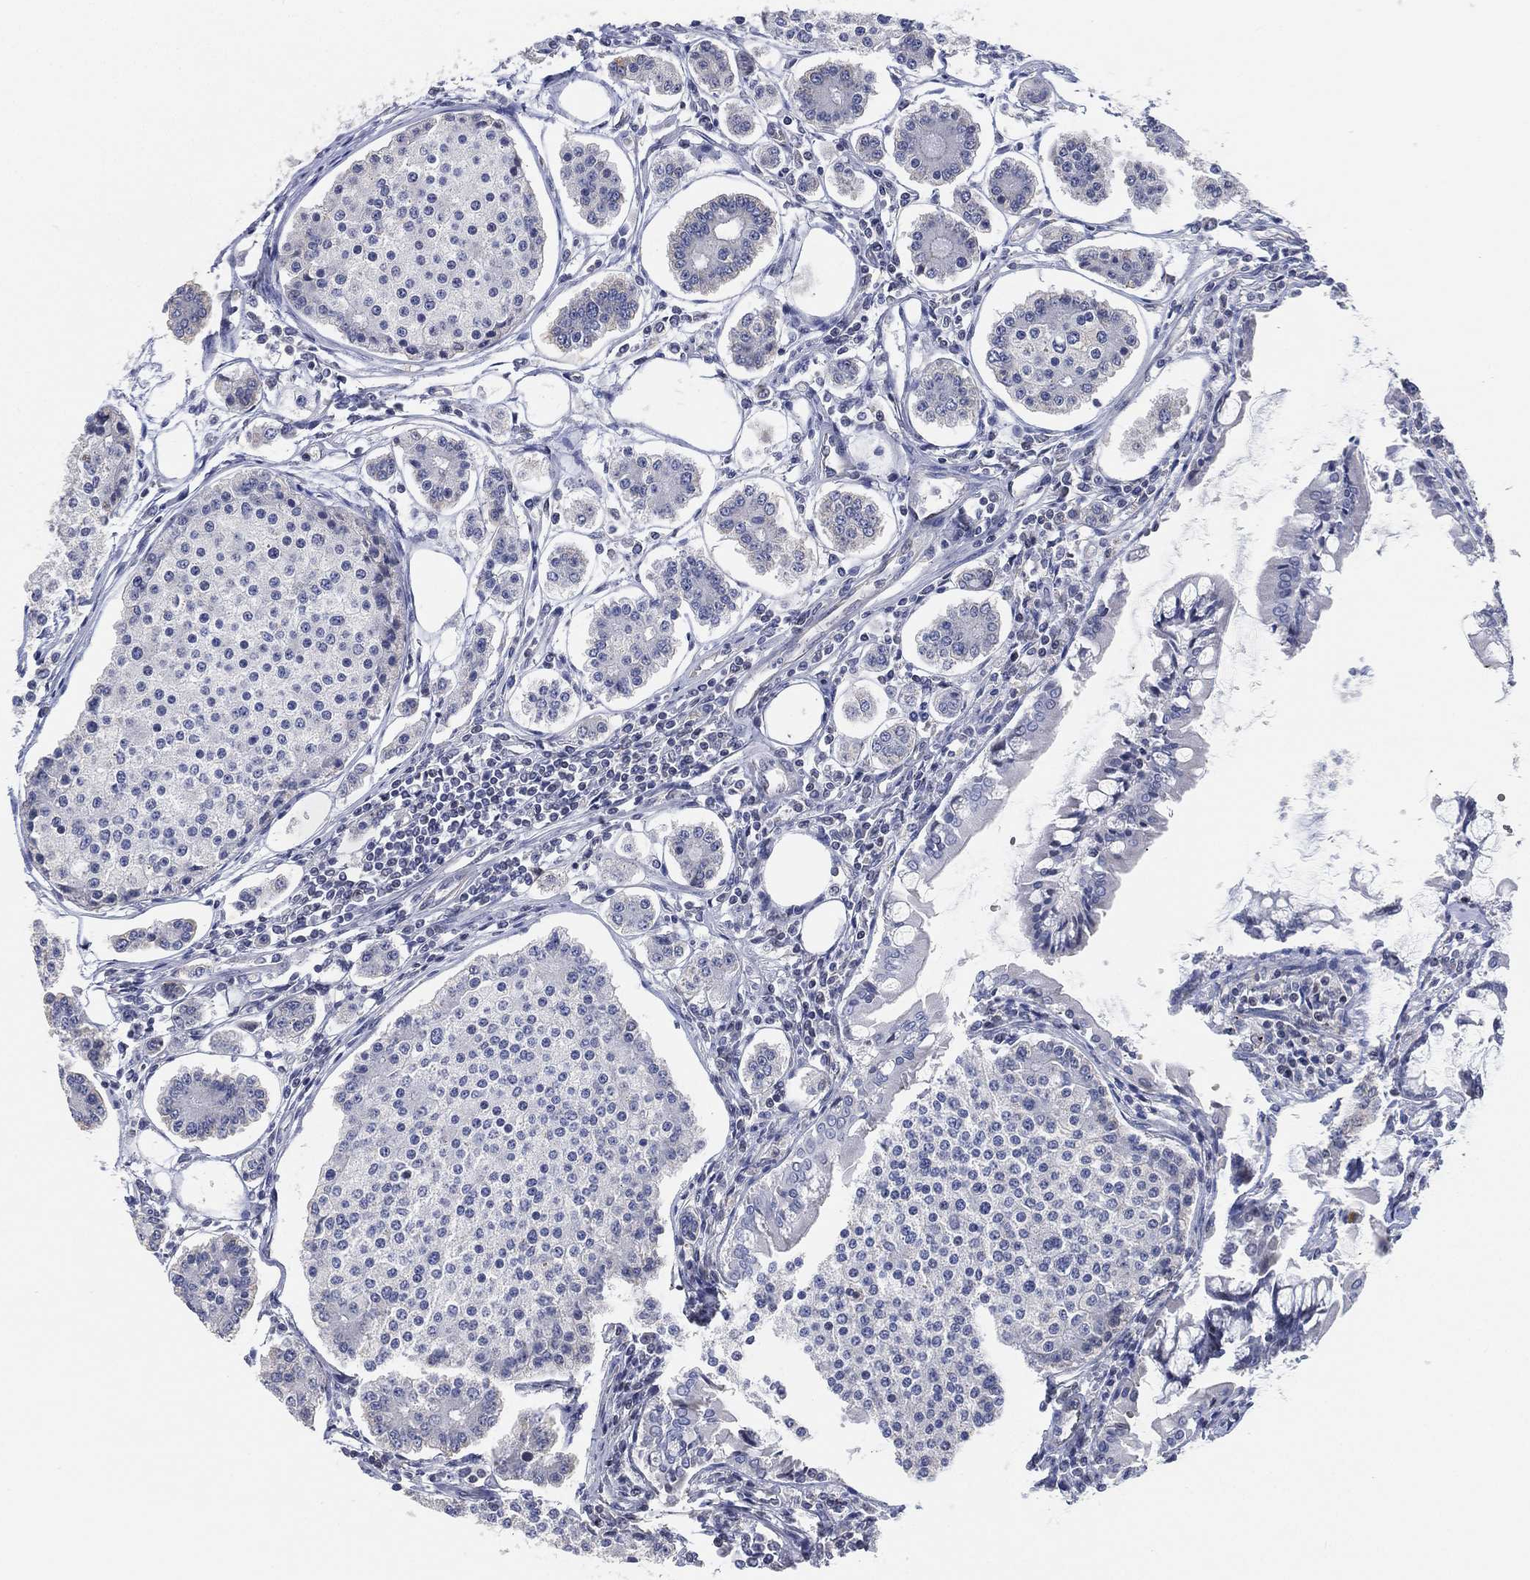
{"staining": {"intensity": "negative", "quantity": "none", "location": "none"}, "tissue": "carcinoid", "cell_type": "Tumor cells", "image_type": "cancer", "snomed": [{"axis": "morphology", "description": "Carcinoid, malignant, NOS"}, {"axis": "topography", "description": "Small intestine"}], "caption": "IHC histopathology image of neoplastic tissue: human malignant carcinoid stained with DAB (3,3'-diaminobenzidine) shows no significant protein staining in tumor cells. (Stains: DAB IHC with hematoxylin counter stain, Microscopy: brightfield microscopy at high magnification).", "gene": "CFTR", "patient": {"sex": "female", "age": 65}}